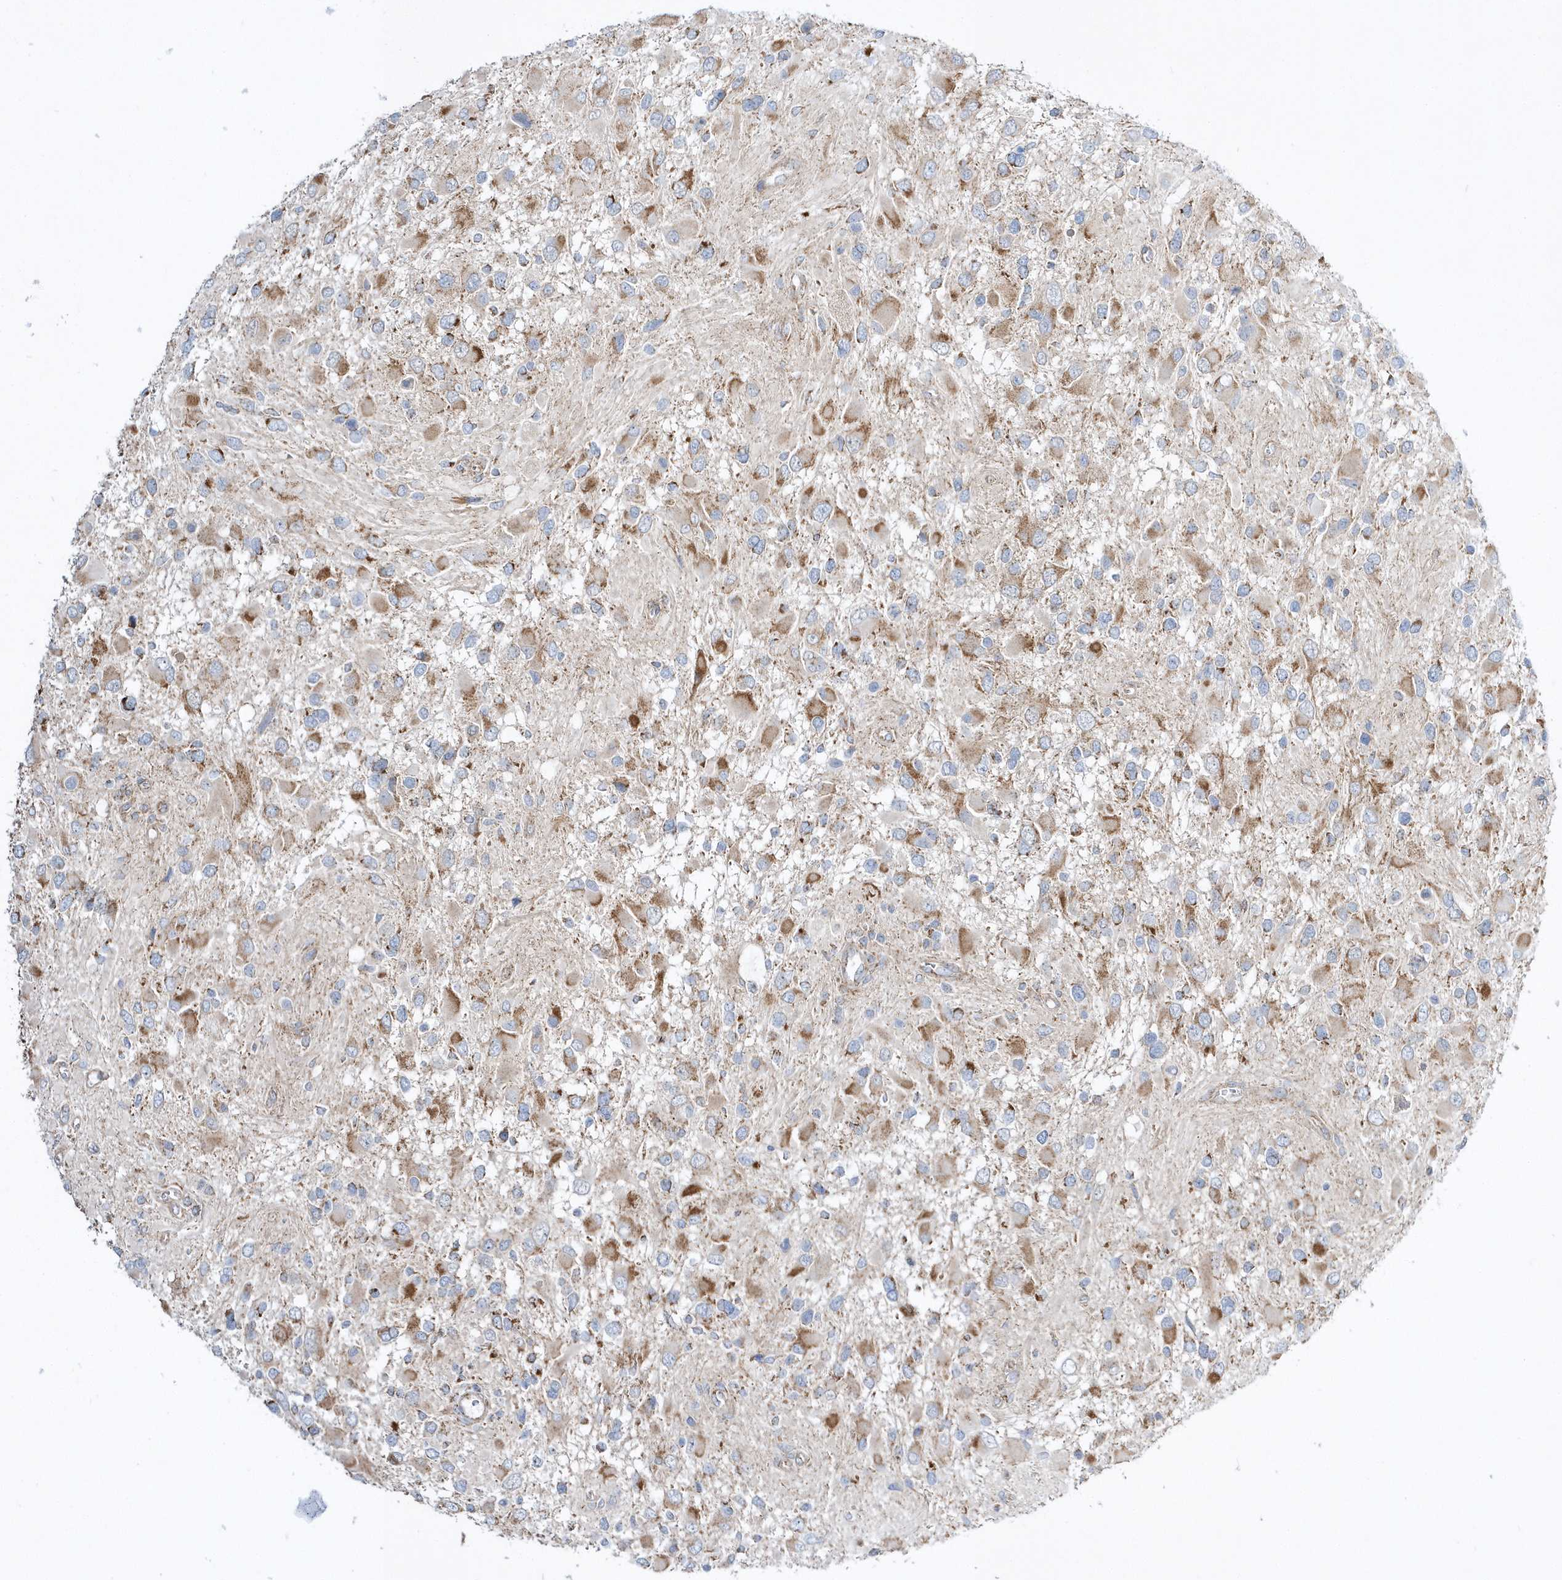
{"staining": {"intensity": "moderate", "quantity": "25%-75%", "location": "cytoplasmic/membranous"}, "tissue": "glioma", "cell_type": "Tumor cells", "image_type": "cancer", "snomed": [{"axis": "morphology", "description": "Glioma, malignant, High grade"}, {"axis": "topography", "description": "Brain"}], "caption": "The photomicrograph exhibits a brown stain indicating the presence of a protein in the cytoplasmic/membranous of tumor cells in glioma.", "gene": "OPA1", "patient": {"sex": "male", "age": 53}}